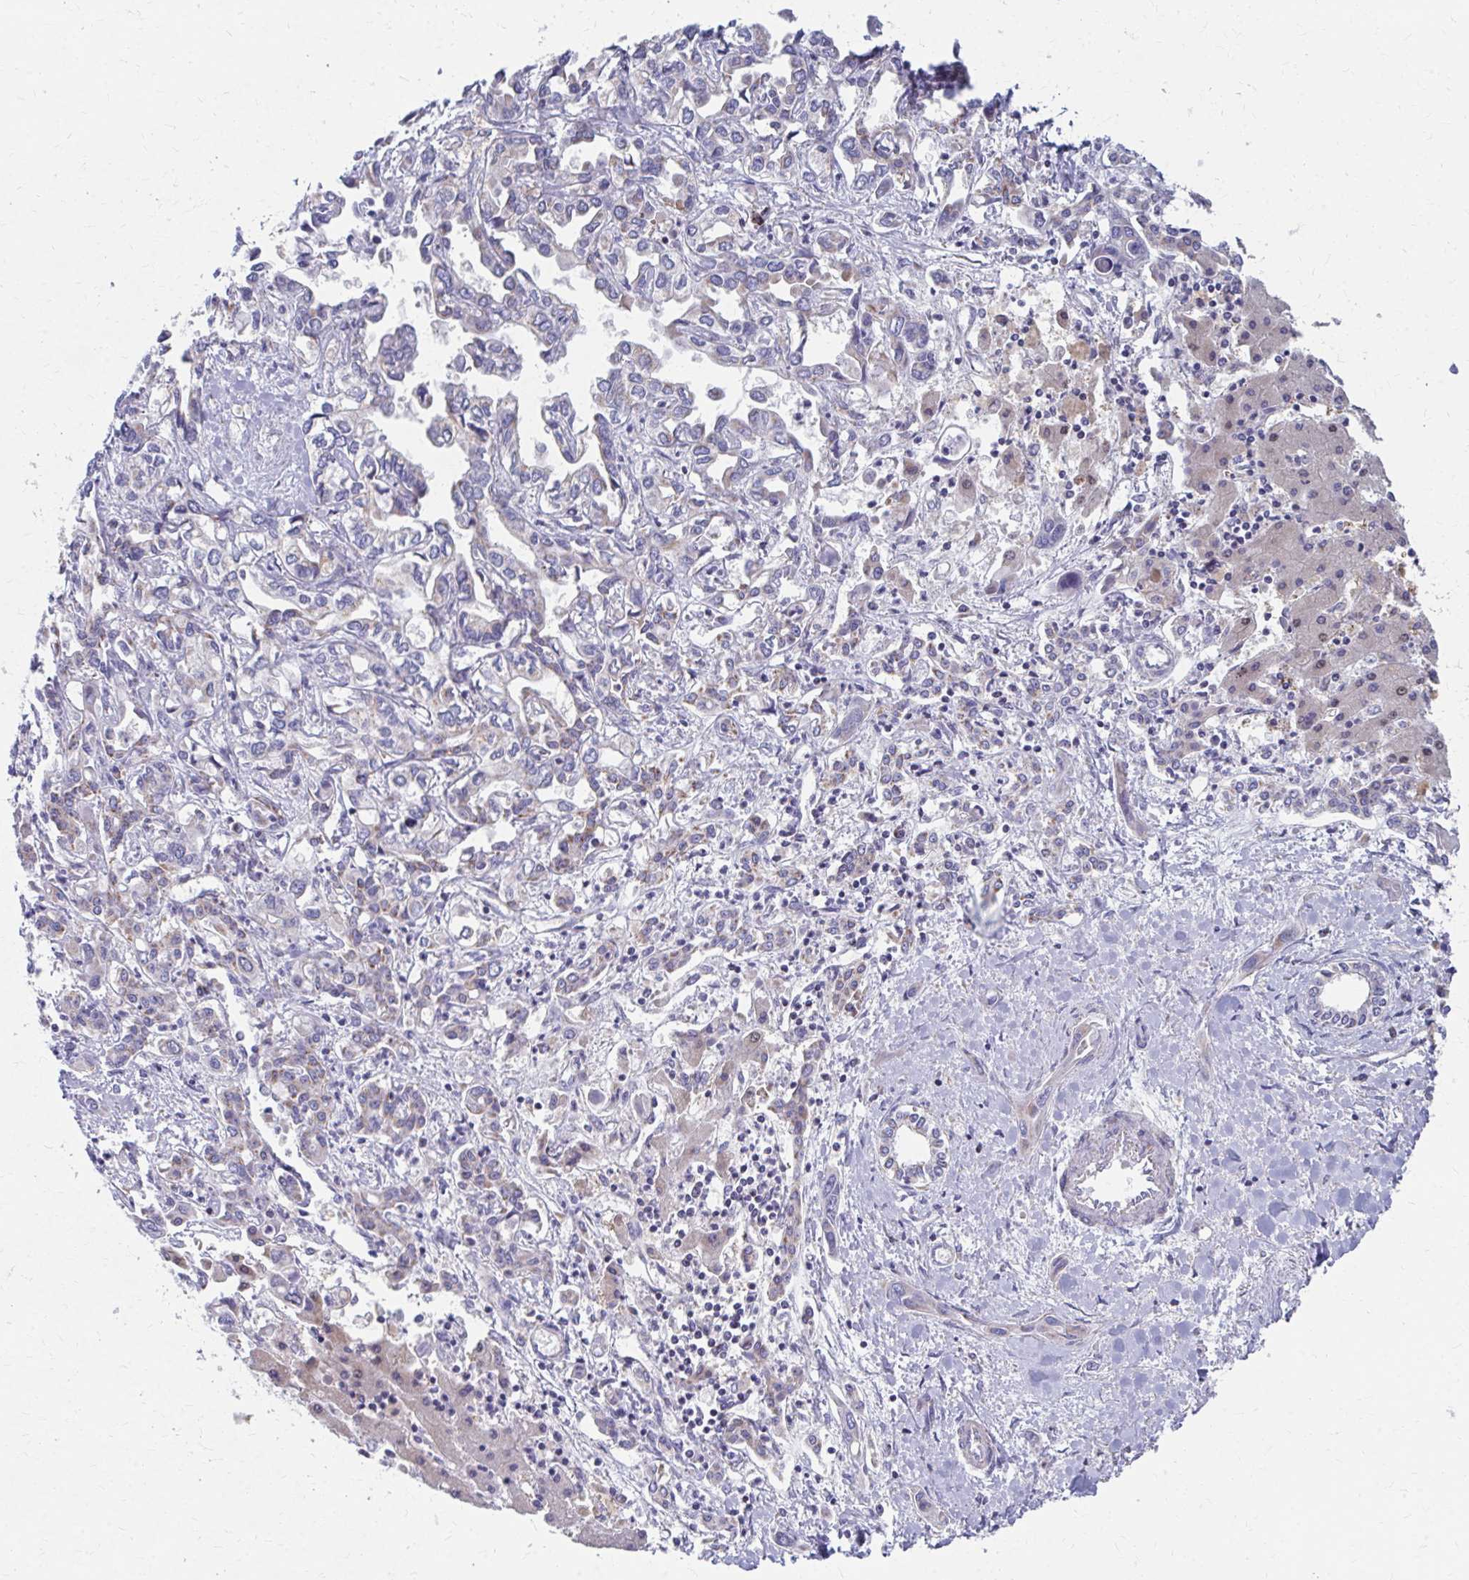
{"staining": {"intensity": "weak", "quantity": "<25%", "location": "cytoplasmic/membranous"}, "tissue": "liver cancer", "cell_type": "Tumor cells", "image_type": "cancer", "snomed": [{"axis": "morphology", "description": "Cholangiocarcinoma"}, {"axis": "topography", "description": "Liver"}], "caption": "High power microscopy photomicrograph of an immunohistochemistry micrograph of cholangiocarcinoma (liver), revealing no significant expression in tumor cells.", "gene": "RCC1L", "patient": {"sex": "female", "age": 64}}